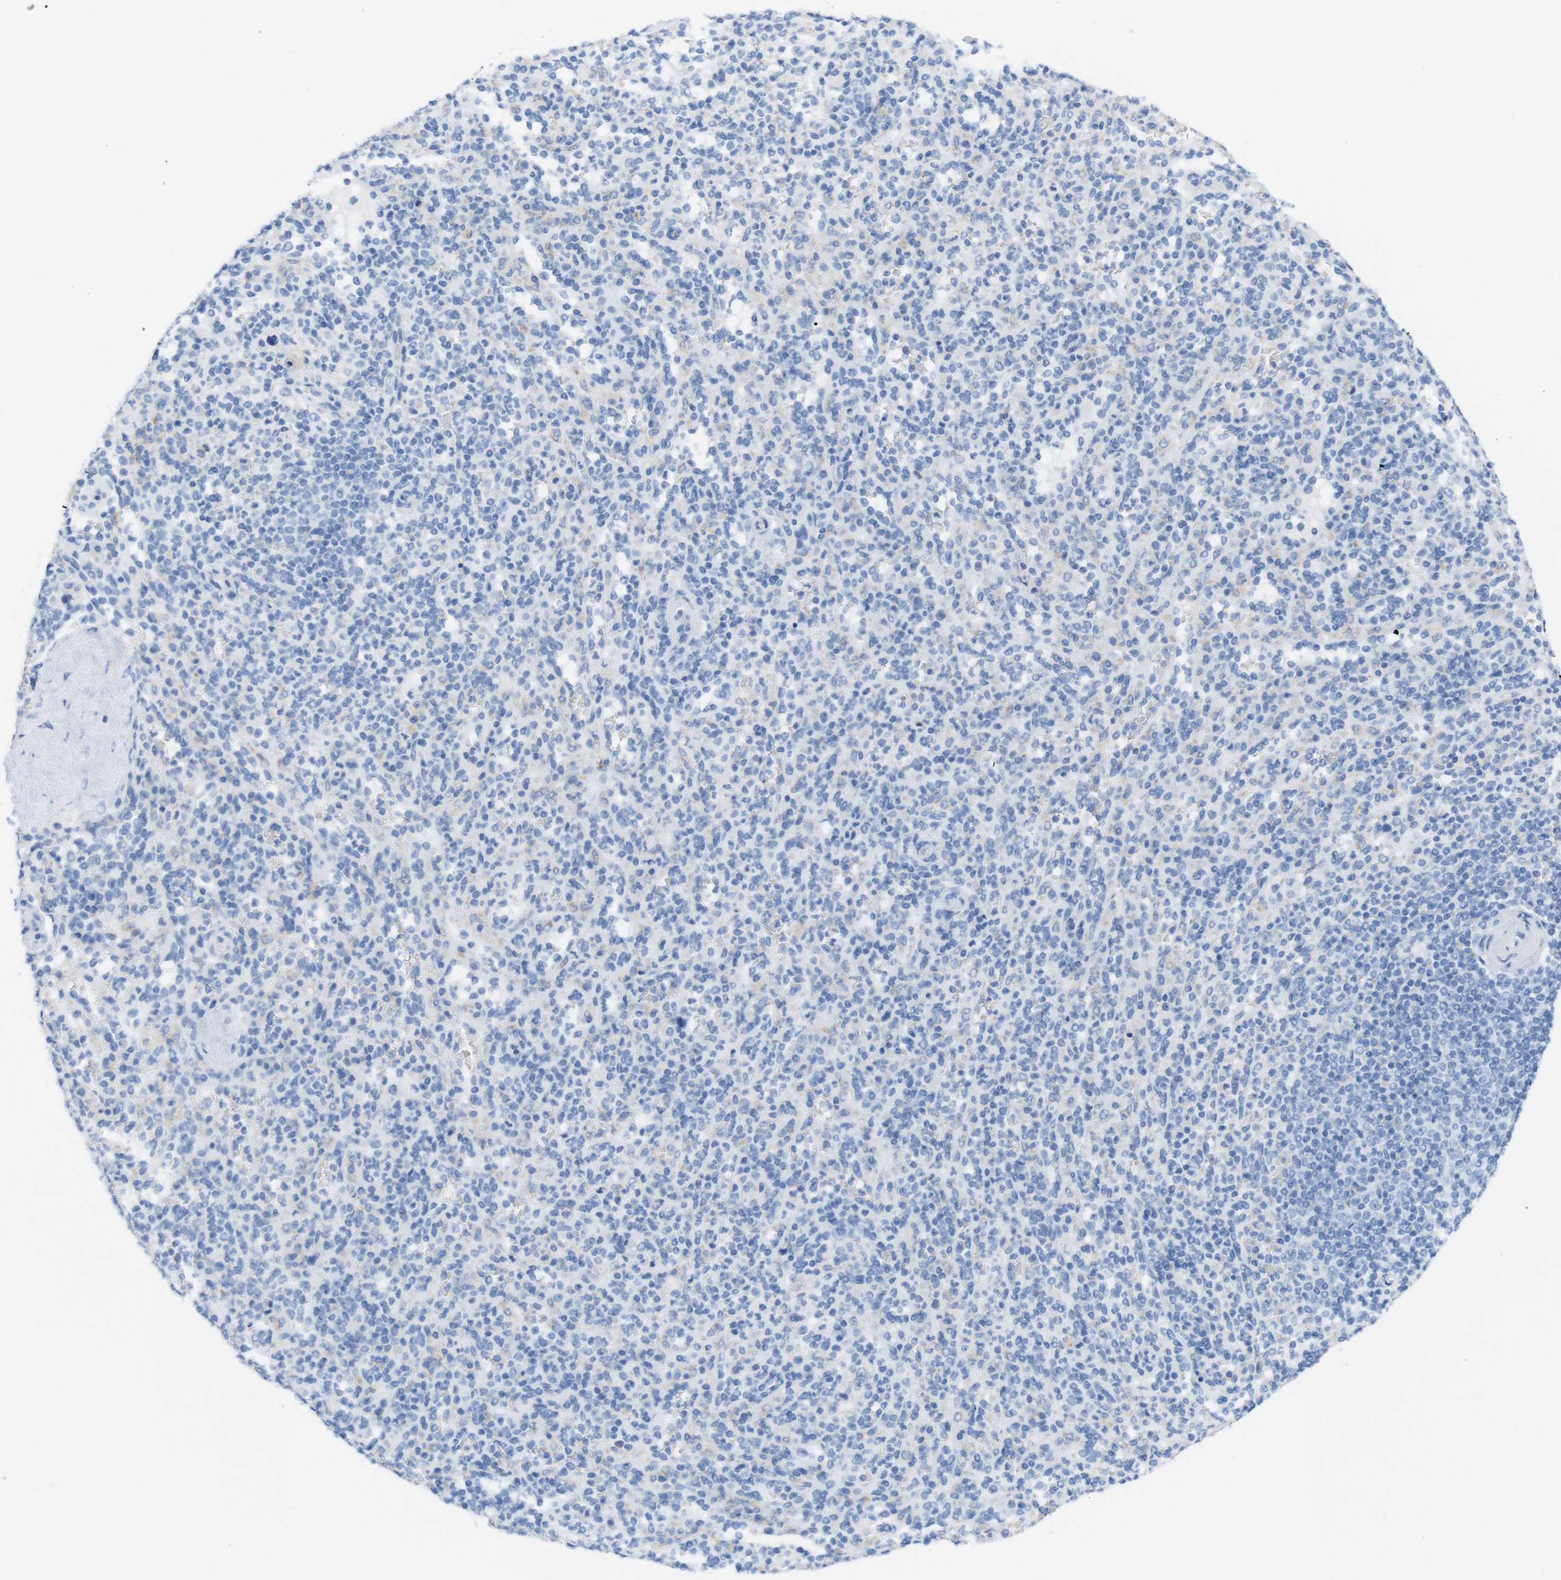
{"staining": {"intensity": "negative", "quantity": "none", "location": "none"}, "tissue": "spleen", "cell_type": "Cells in red pulp", "image_type": "normal", "snomed": [{"axis": "morphology", "description": "Normal tissue, NOS"}, {"axis": "topography", "description": "Spleen"}], "caption": "Immunohistochemistry photomicrograph of unremarkable spleen: spleen stained with DAB (3,3'-diaminobenzidine) demonstrates no significant protein positivity in cells in red pulp.", "gene": "LAG3", "patient": {"sex": "male", "age": 36}}